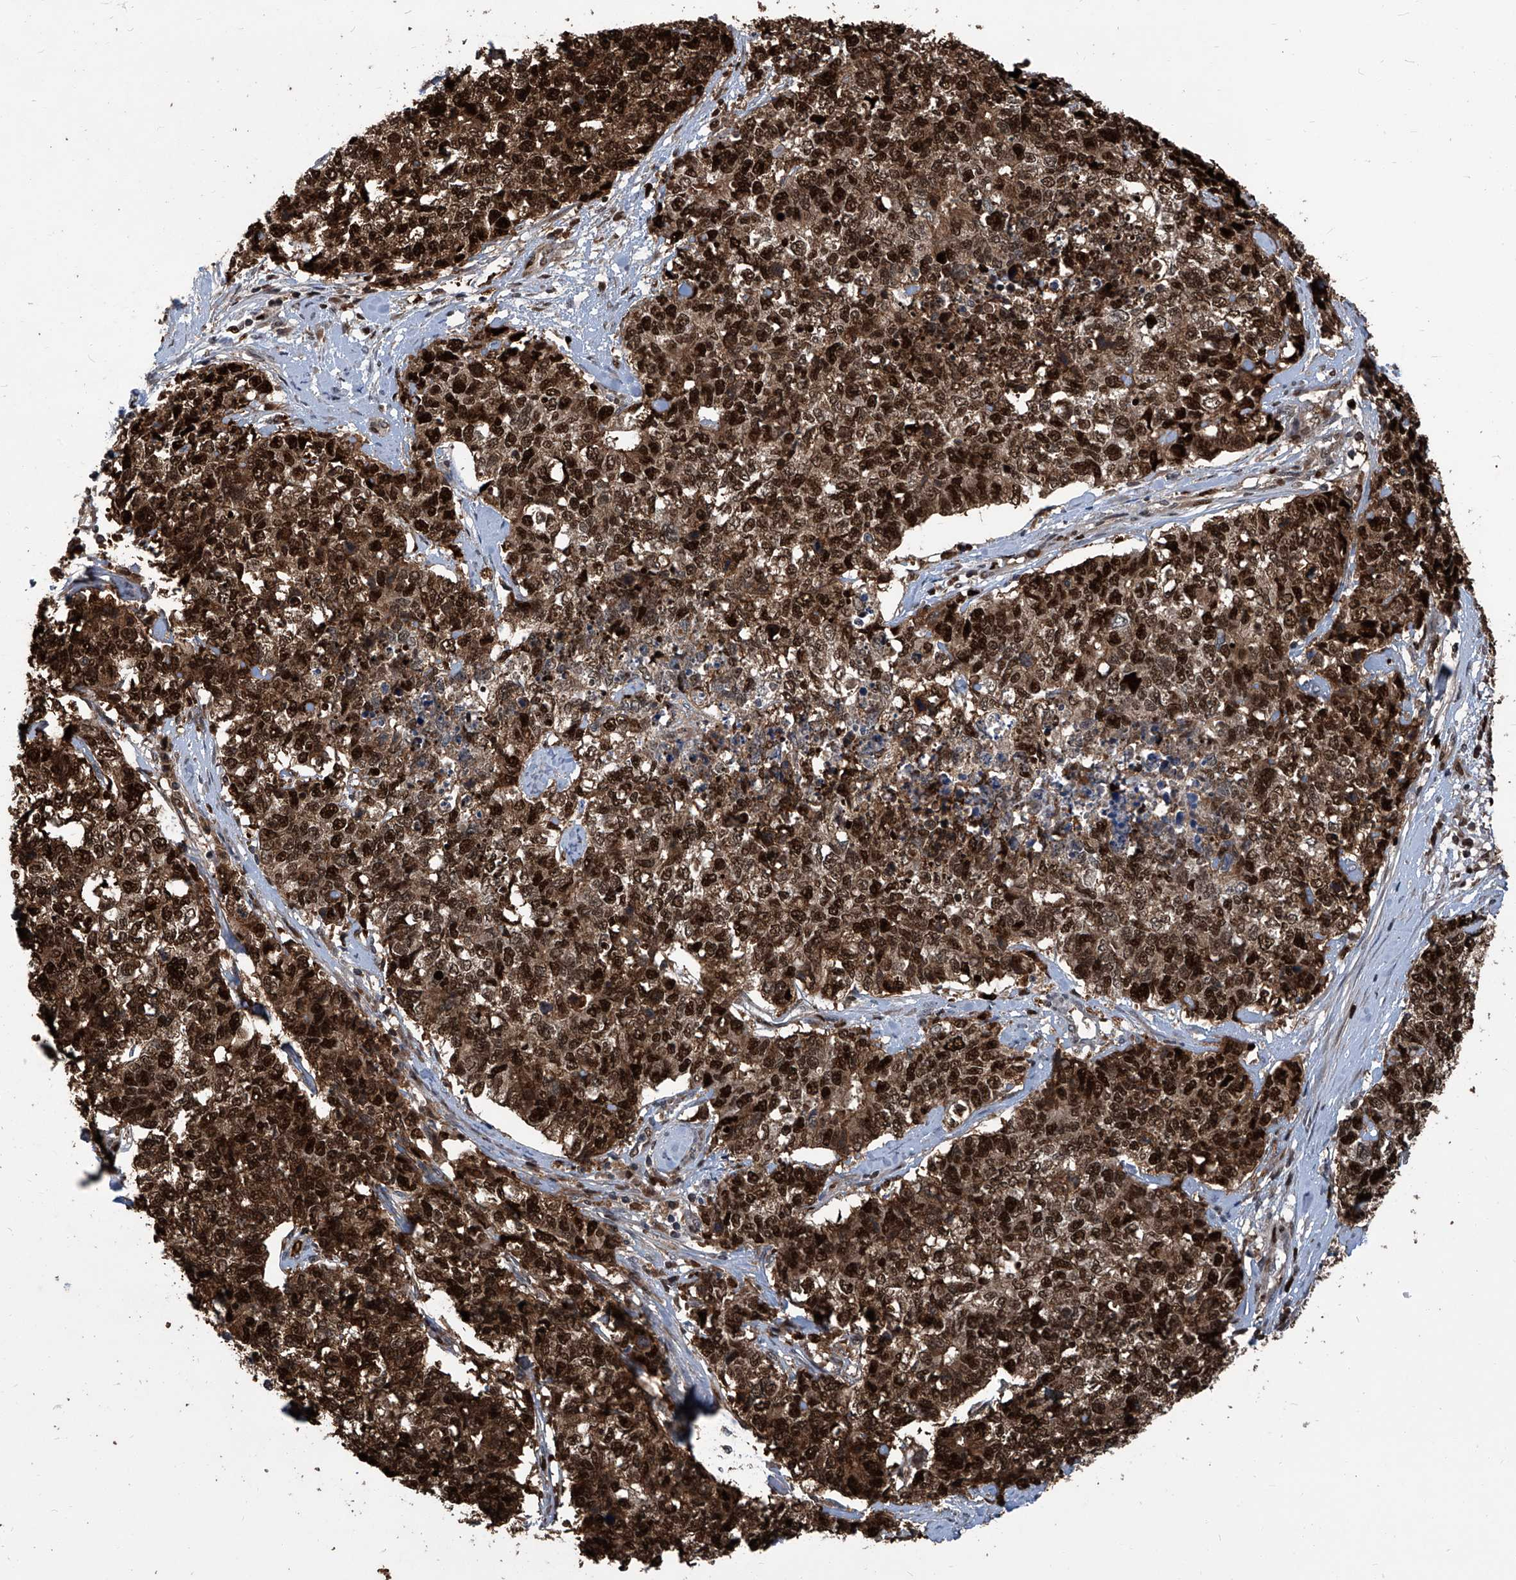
{"staining": {"intensity": "strong", "quantity": ">75%", "location": "cytoplasmic/membranous,nuclear"}, "tissue": "cervical cancer", "cell_type": "Tumor cells", "image_type": "cancer", "snomed": [{"axis": "morphology", "description": "Squamous cell carcinoma, NOS"}, {"axis": "topography", "description": "Cervix"}], "caption": "Immunohistochemistry staining of cervical cancer (squamous cell carcinoma), which demonstrates high levels of strong cytoplasmic/membranous and nuclear staining in approximately >75% of tumor cells indicating strong cytoplasmic/membranous and nuclear protein expression. The staining was performed using DAB (brown) for protein detection and nuclei were counterstained in hematoxylin (blue).", "gene": "PCNA", "patient": {"sex": "female", "age": 63}}